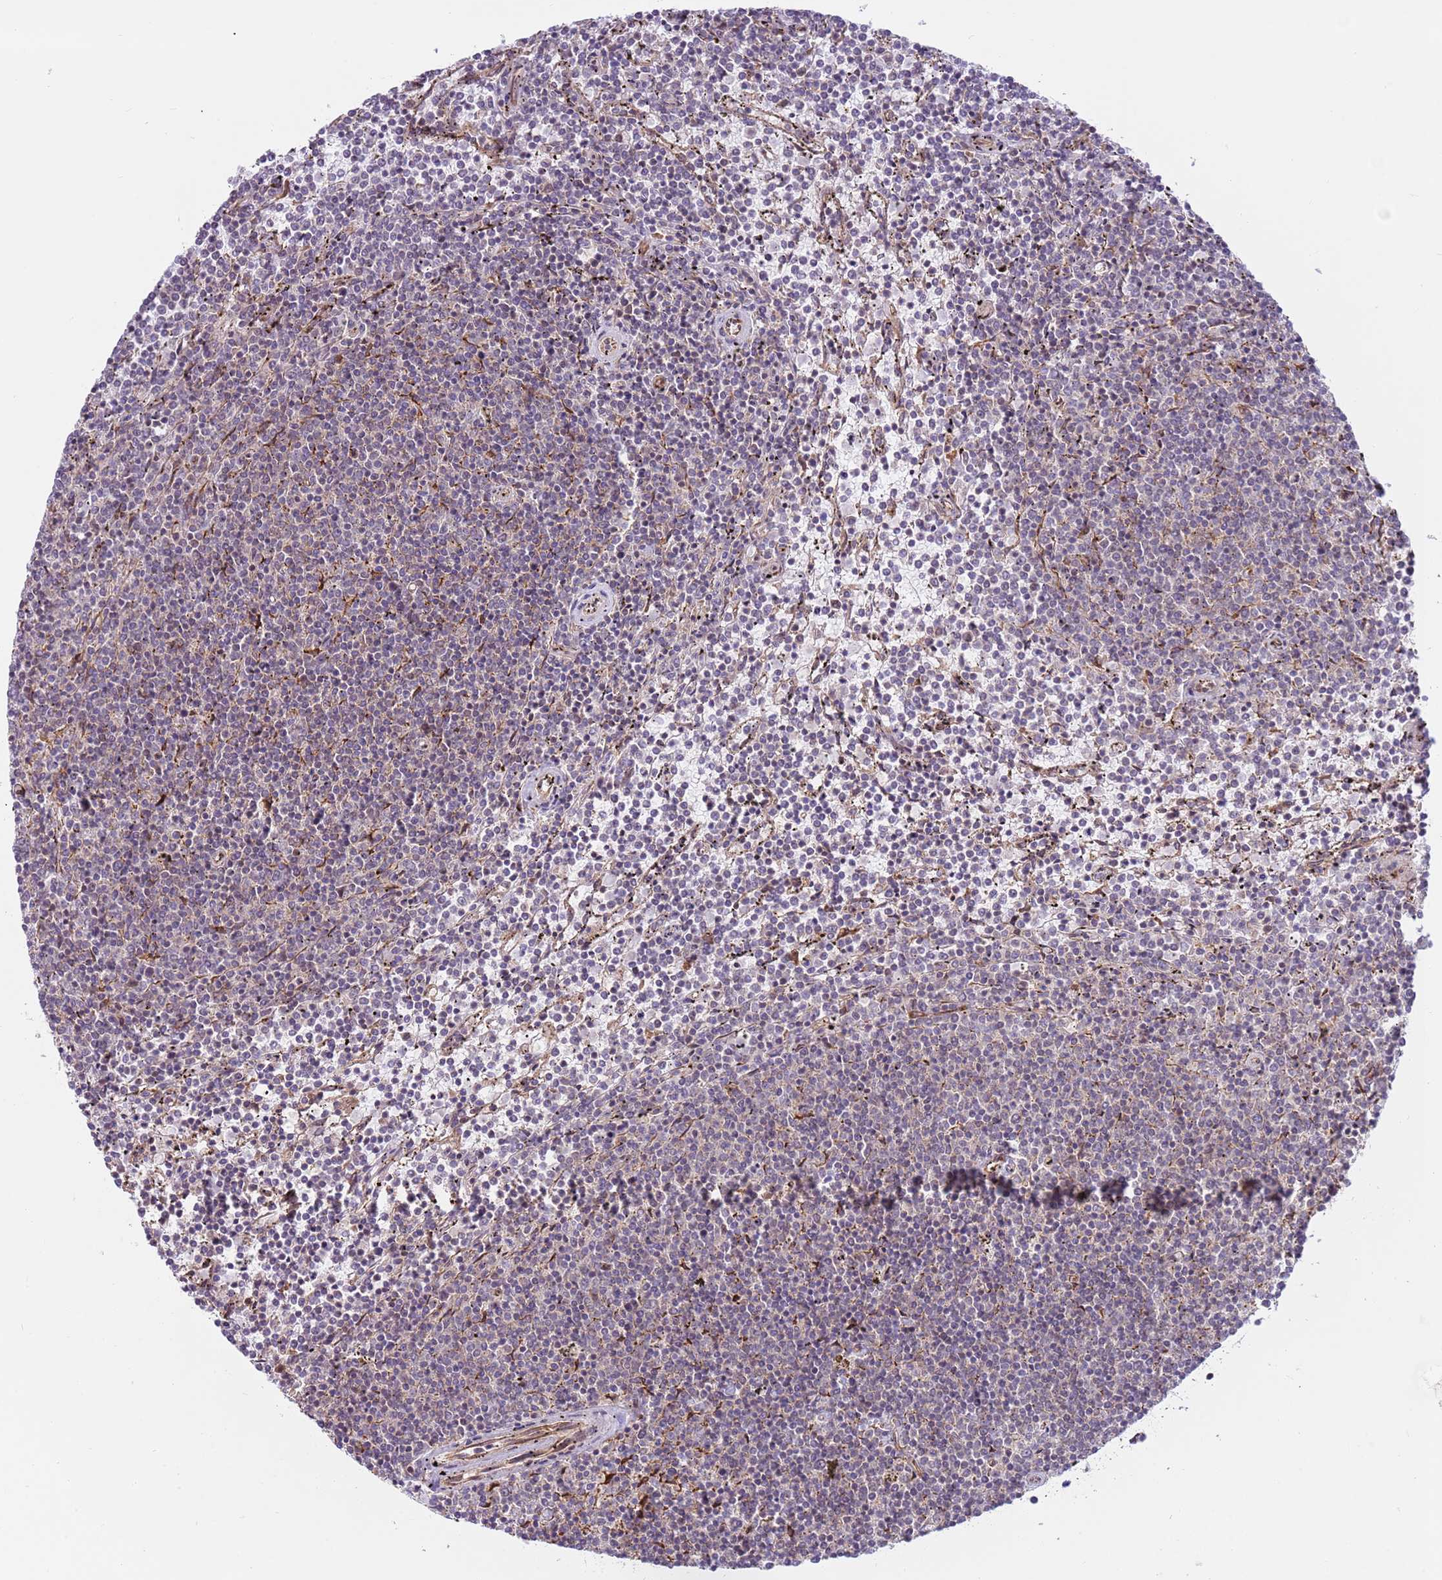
{"staining": {"intensity": "negative", "quantity": "none", "location": "none"}, "tissue": "lymphoma", "cell_type": "Tumor cells", "image_type": "cancer", "snomed": [{"axis": "morphology", "description": "Malignant lymphoma, non-Hodgkin's type, Low grade"}, {"axis": "topography", "description": "Spleen"}], "caption": "IHC of human lymphoma displays no positivity in tumor cells.", "gene": "DCAF4", "patient": {"sex": "female", "age": 50}}